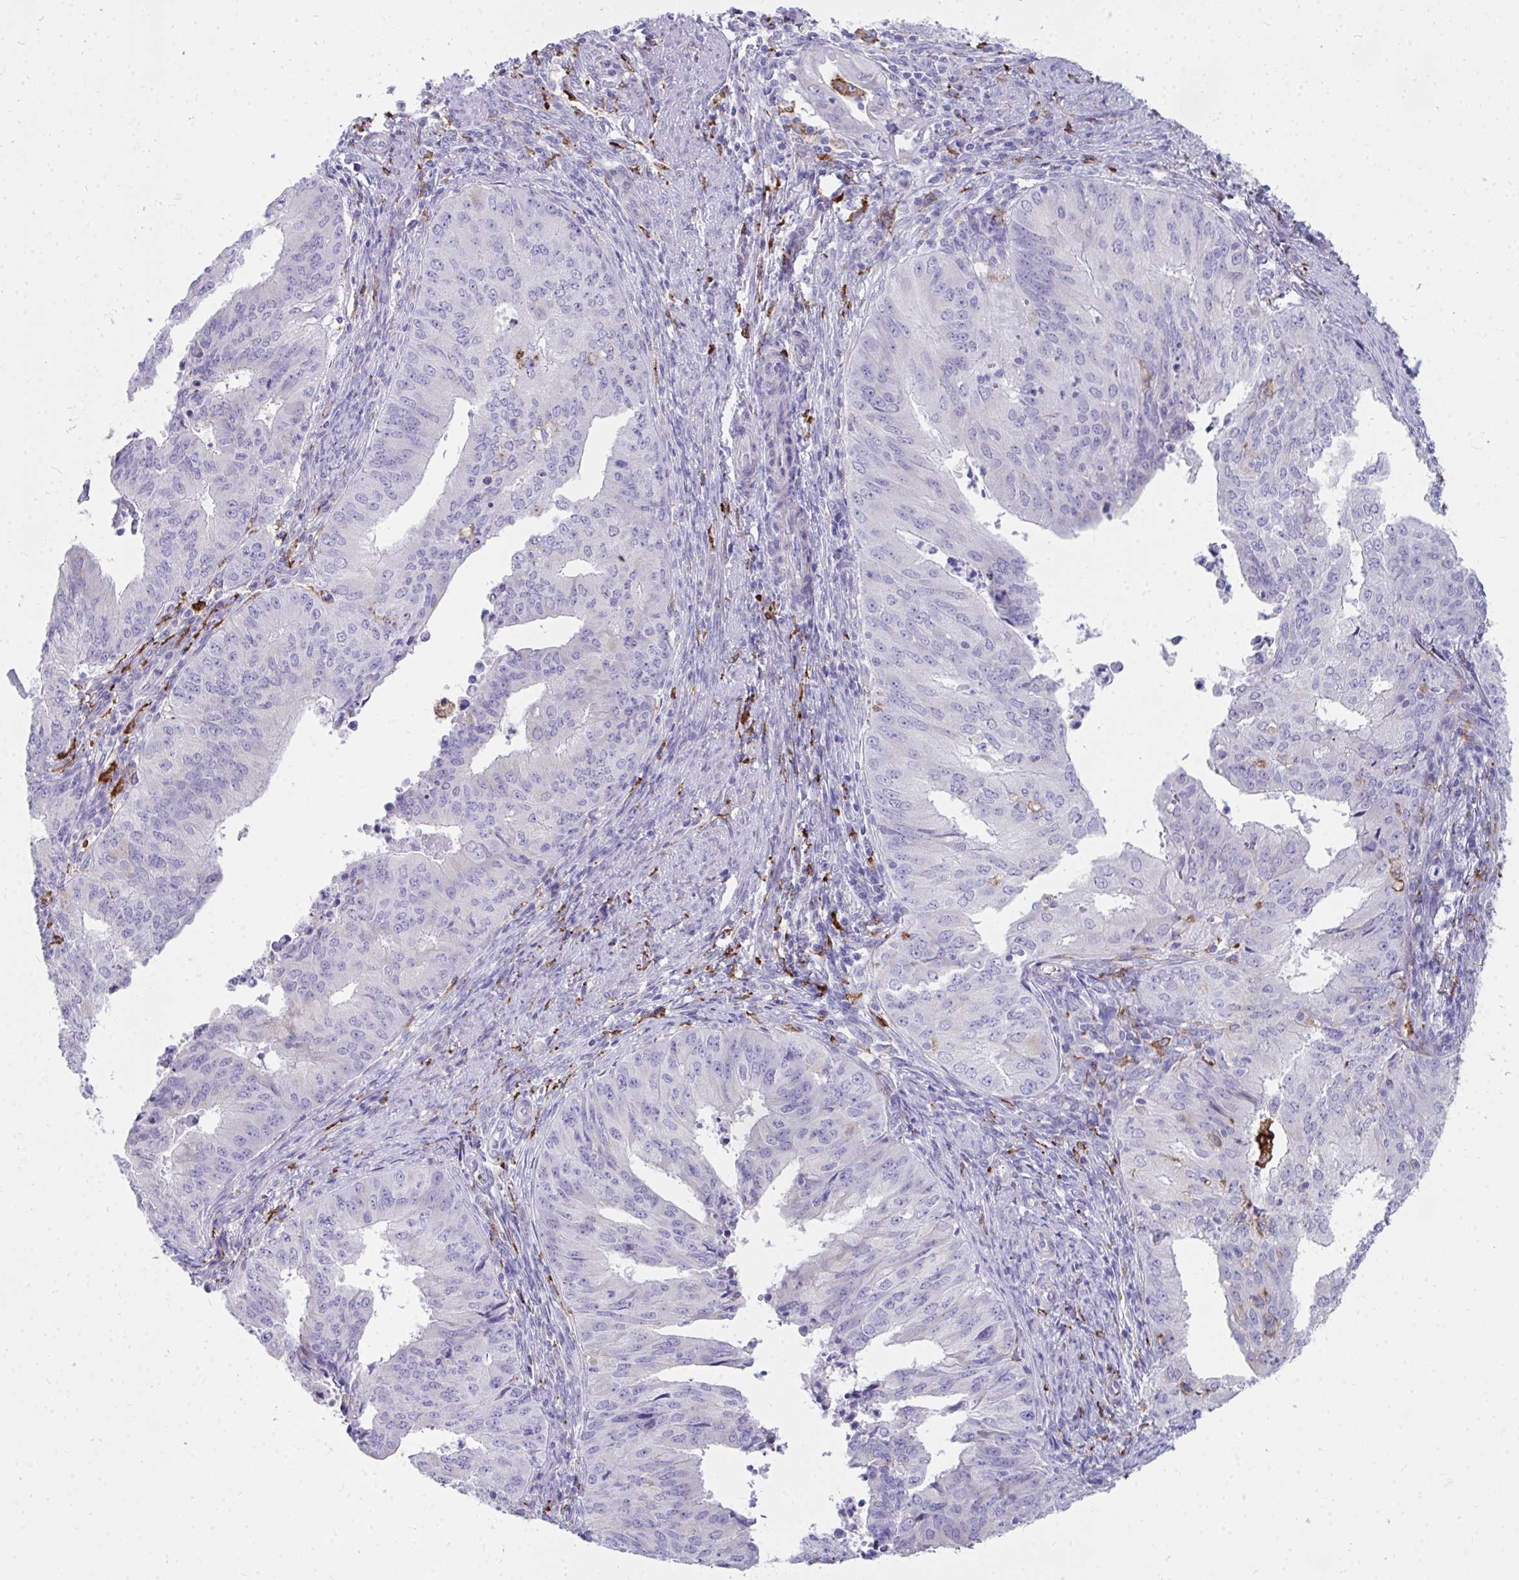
{"staining": {"intensity": "negative", "quantity": "none", "location": "none"}, "tissue": "endometrial cancer", "cell_type": "Tumor cells", "image_type": "cancer", "snomed": [{"axis": "morphology", "description": "Adenocarcinoma, NOS"}, {"axis": "topography", "description": "Endometrium"}], "caption": "High power microscopy histopathology image of an immunohistochemistry micrograph of endometrial cancer, revealing no significant staining in tumor cells.", "gene": "CD163", "patient": {"sex": "female", "age": 50}}